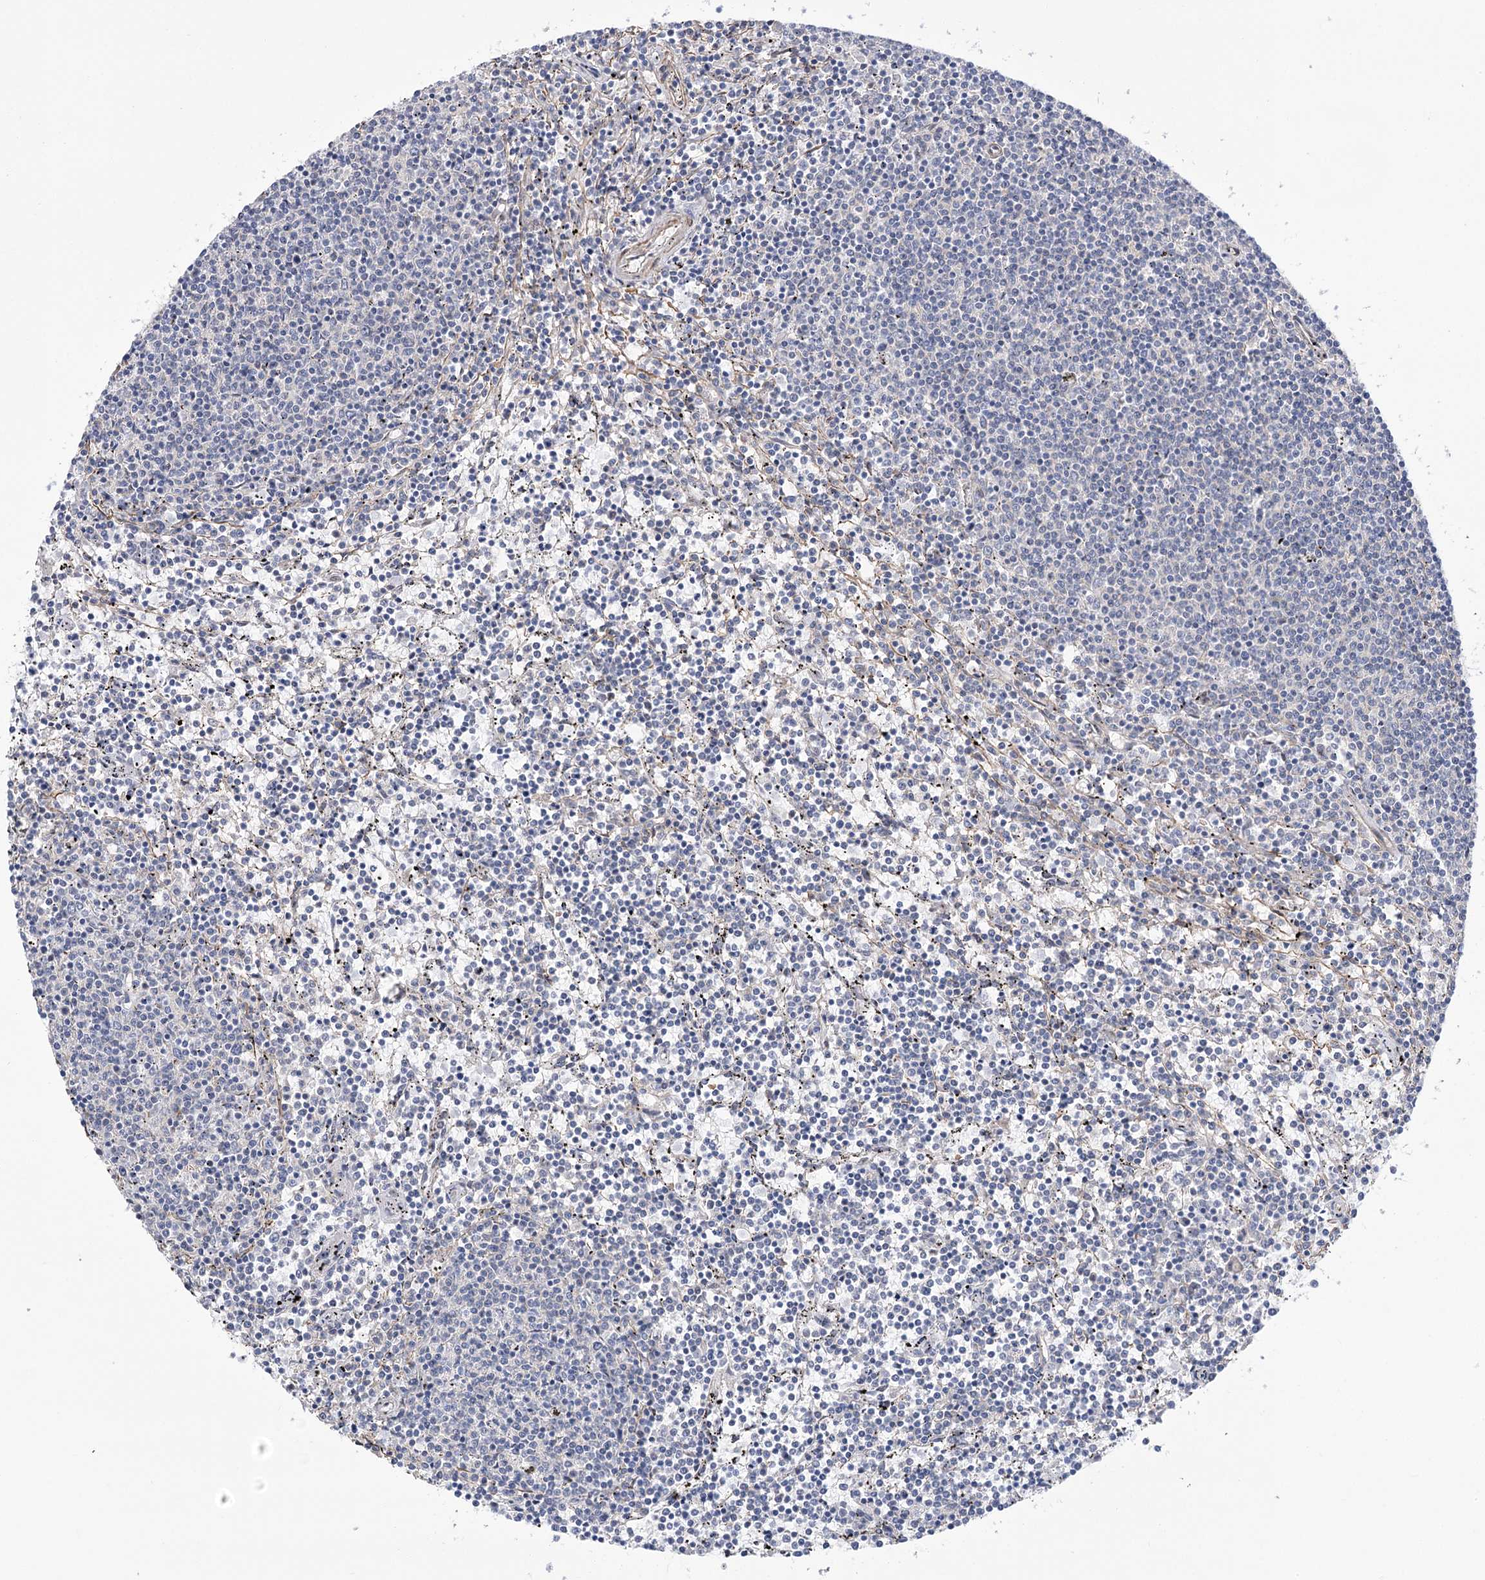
{"staining": {"intensity": "negative", "quantity": "none", "location": "none"}, "tissue": "lymphoma", "cell_type": "Tumor cells", "image_type": "cancer", "snomed": [{"axis": "morphology", "description": "Malignant lymphoma, non-Hodgkin's type, Low grade"}, {"axis": "topography", "description": "Spleen"}], "caption": "A micrograph of malignant lymphoma, non-Hodgkin's type (low-grade) stained for a protein reveals no brown staining in tumor cells. (Immunohistochemistry, brightfield microscopy, high magnification).", "gene": "WASHC3", "patient": {"sex": "female", "age": 50}}